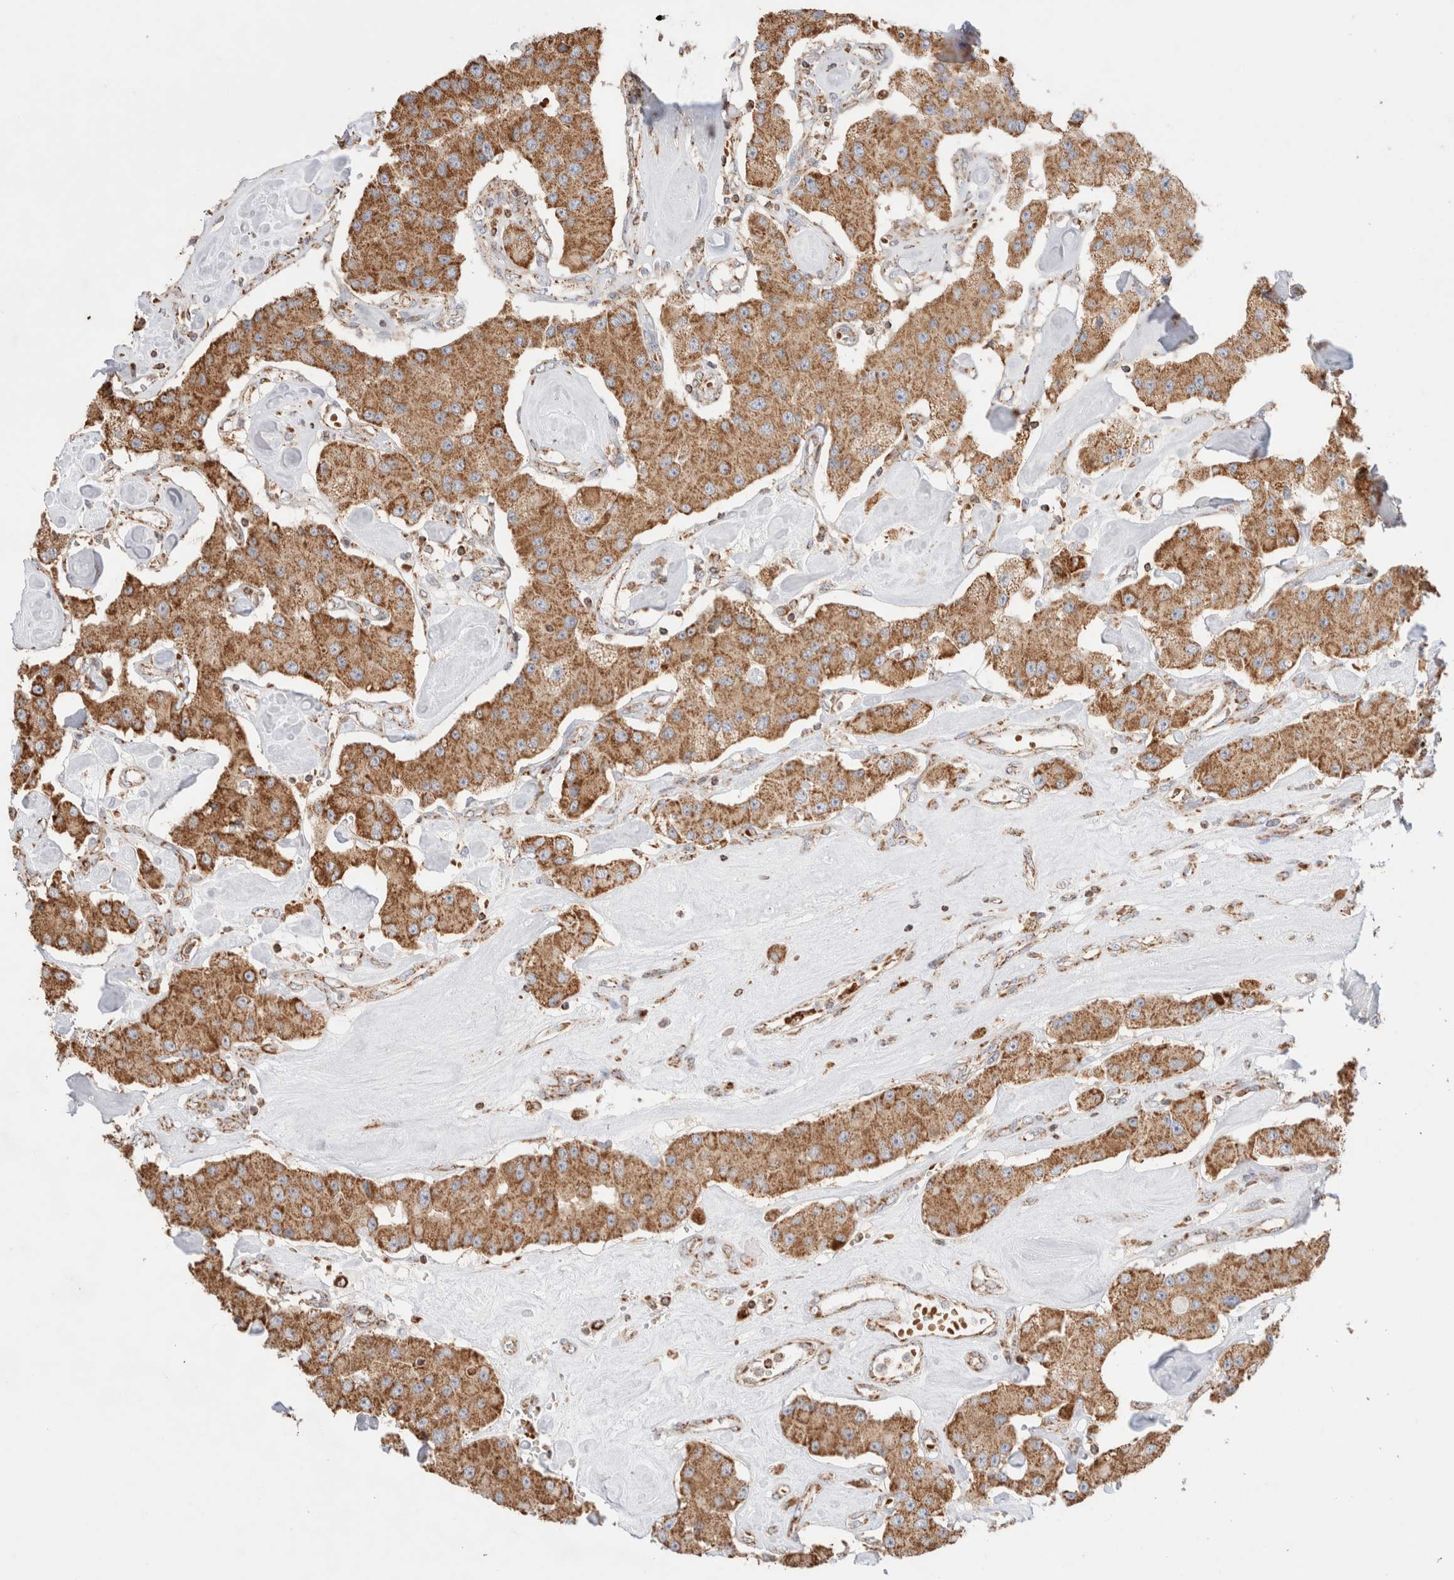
{"staining": {"intensity": "moderate", "quantity": ">75%", "location": "cytoplasmic/membranous"}, "tissue": "carcinoid", "cell_type": "Tumor cells", "image_type": "cancer", "snomed": [{"axis": "morphology", "description": "Carcinoid, malignant, NOS"}, {"axis": "topography", "description": "Pancreas"}], "caption": "The image exhibits immunohistochemical staining of carcinoid. There is moderate cytoplasmic/membranous staining is identified in approximately >75% of tumor cells. (DAB (3,3'-diaminobenzidine) IHC with brightfield microscopy, high magnification).", "gene": "TMPPE", "patient": {"sex": "male", "age": 41}}